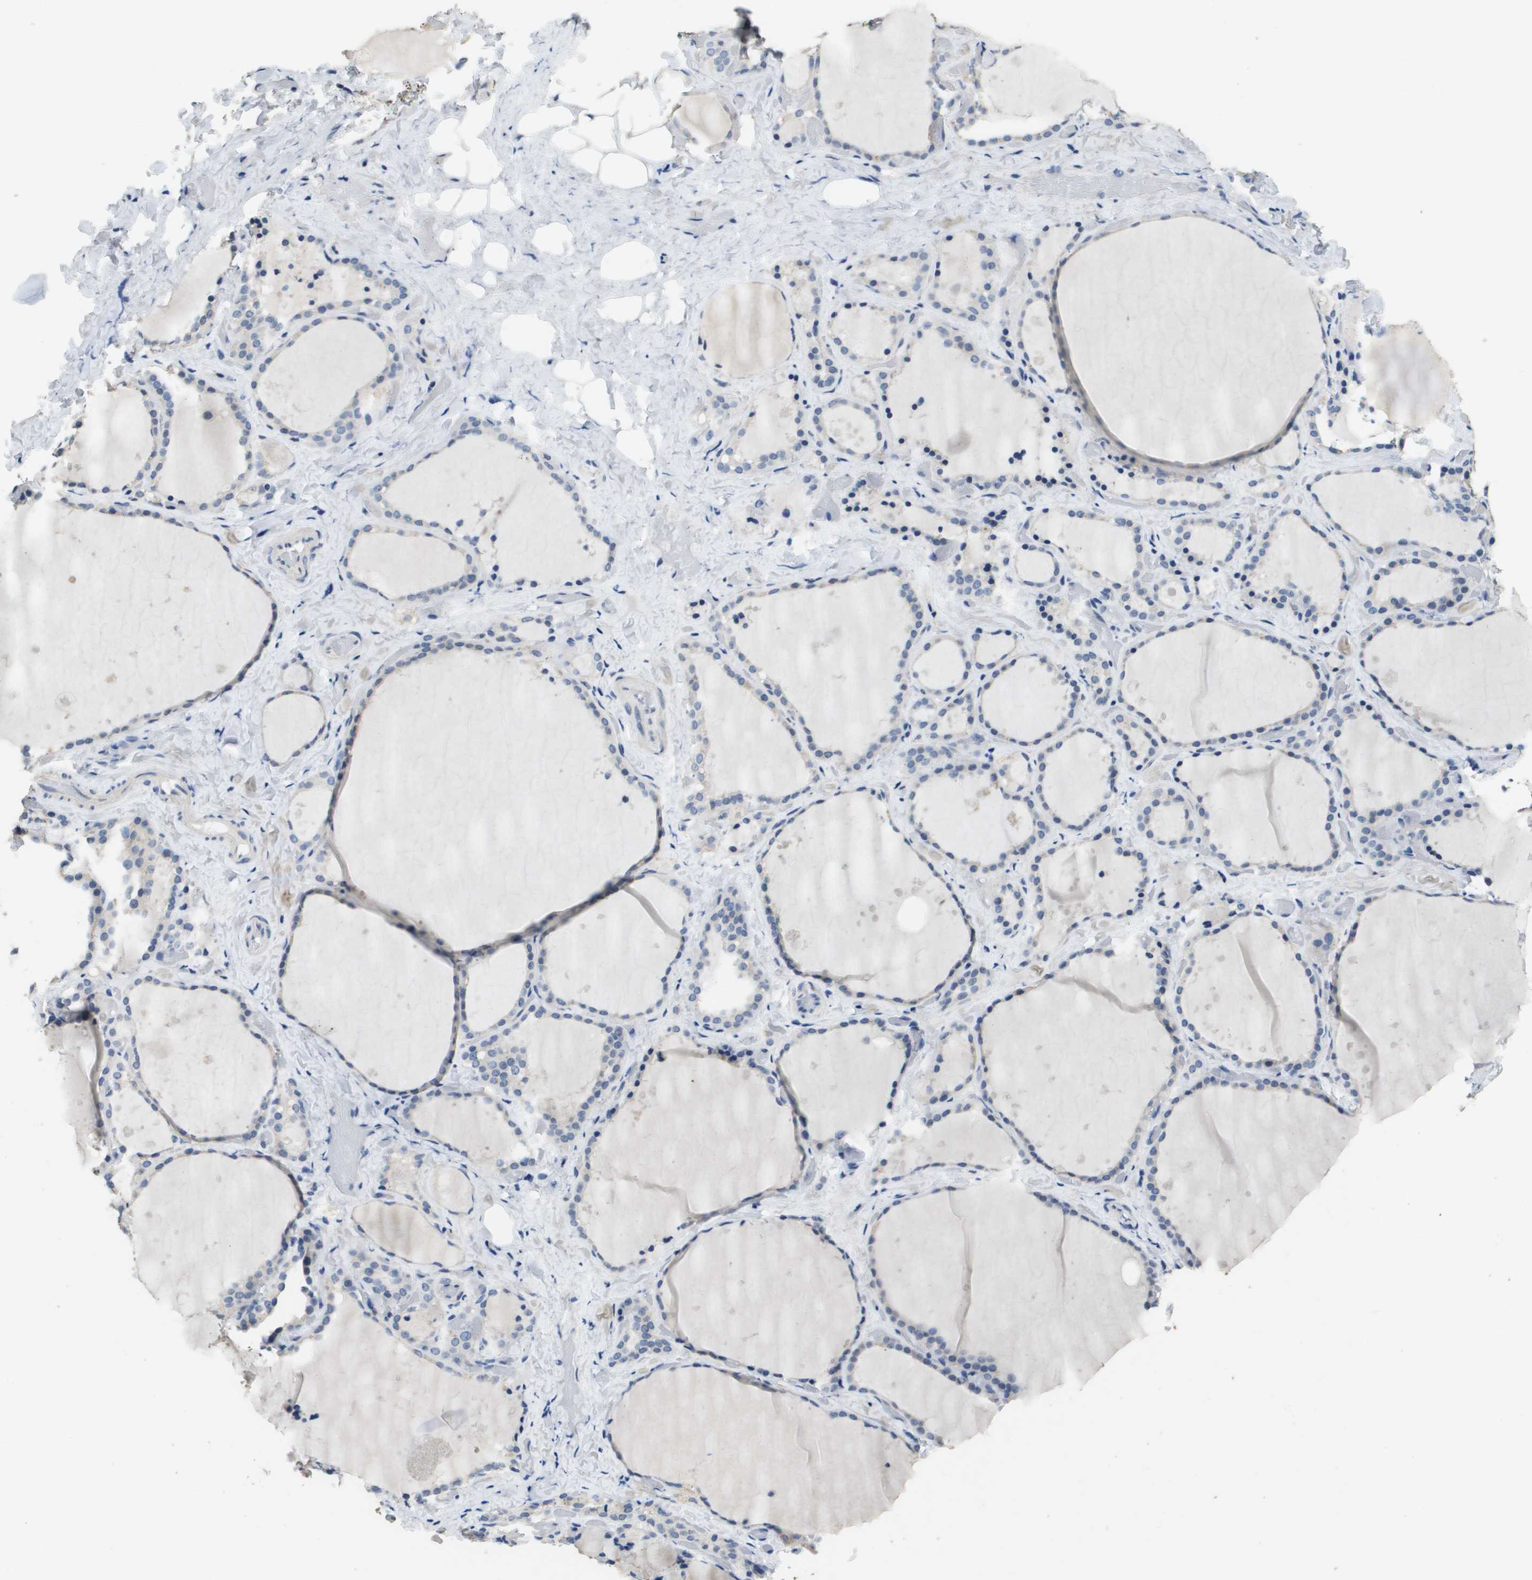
{"staining": {"intensity": "negative", "quantity": "none", "location": "none"}, "tissue": "thyroid gland", "cell_type": "Glandular cells", "image_type": "normal", "snomed": [{"axis": "morphology", "description": "Normal tissue, NOS"}, {"axis": "topography", "description": "Thyroid gland"}], "caption": "The immunohistochemistry photomicrograph has no significant positivity in glandular cells of thyroid gland. (DAB (3,3'-diaminobenzidine) IHC with hematoxylin counter stain).", "gene": "MT3", "patient": {"sex": "female", "age": 44}}